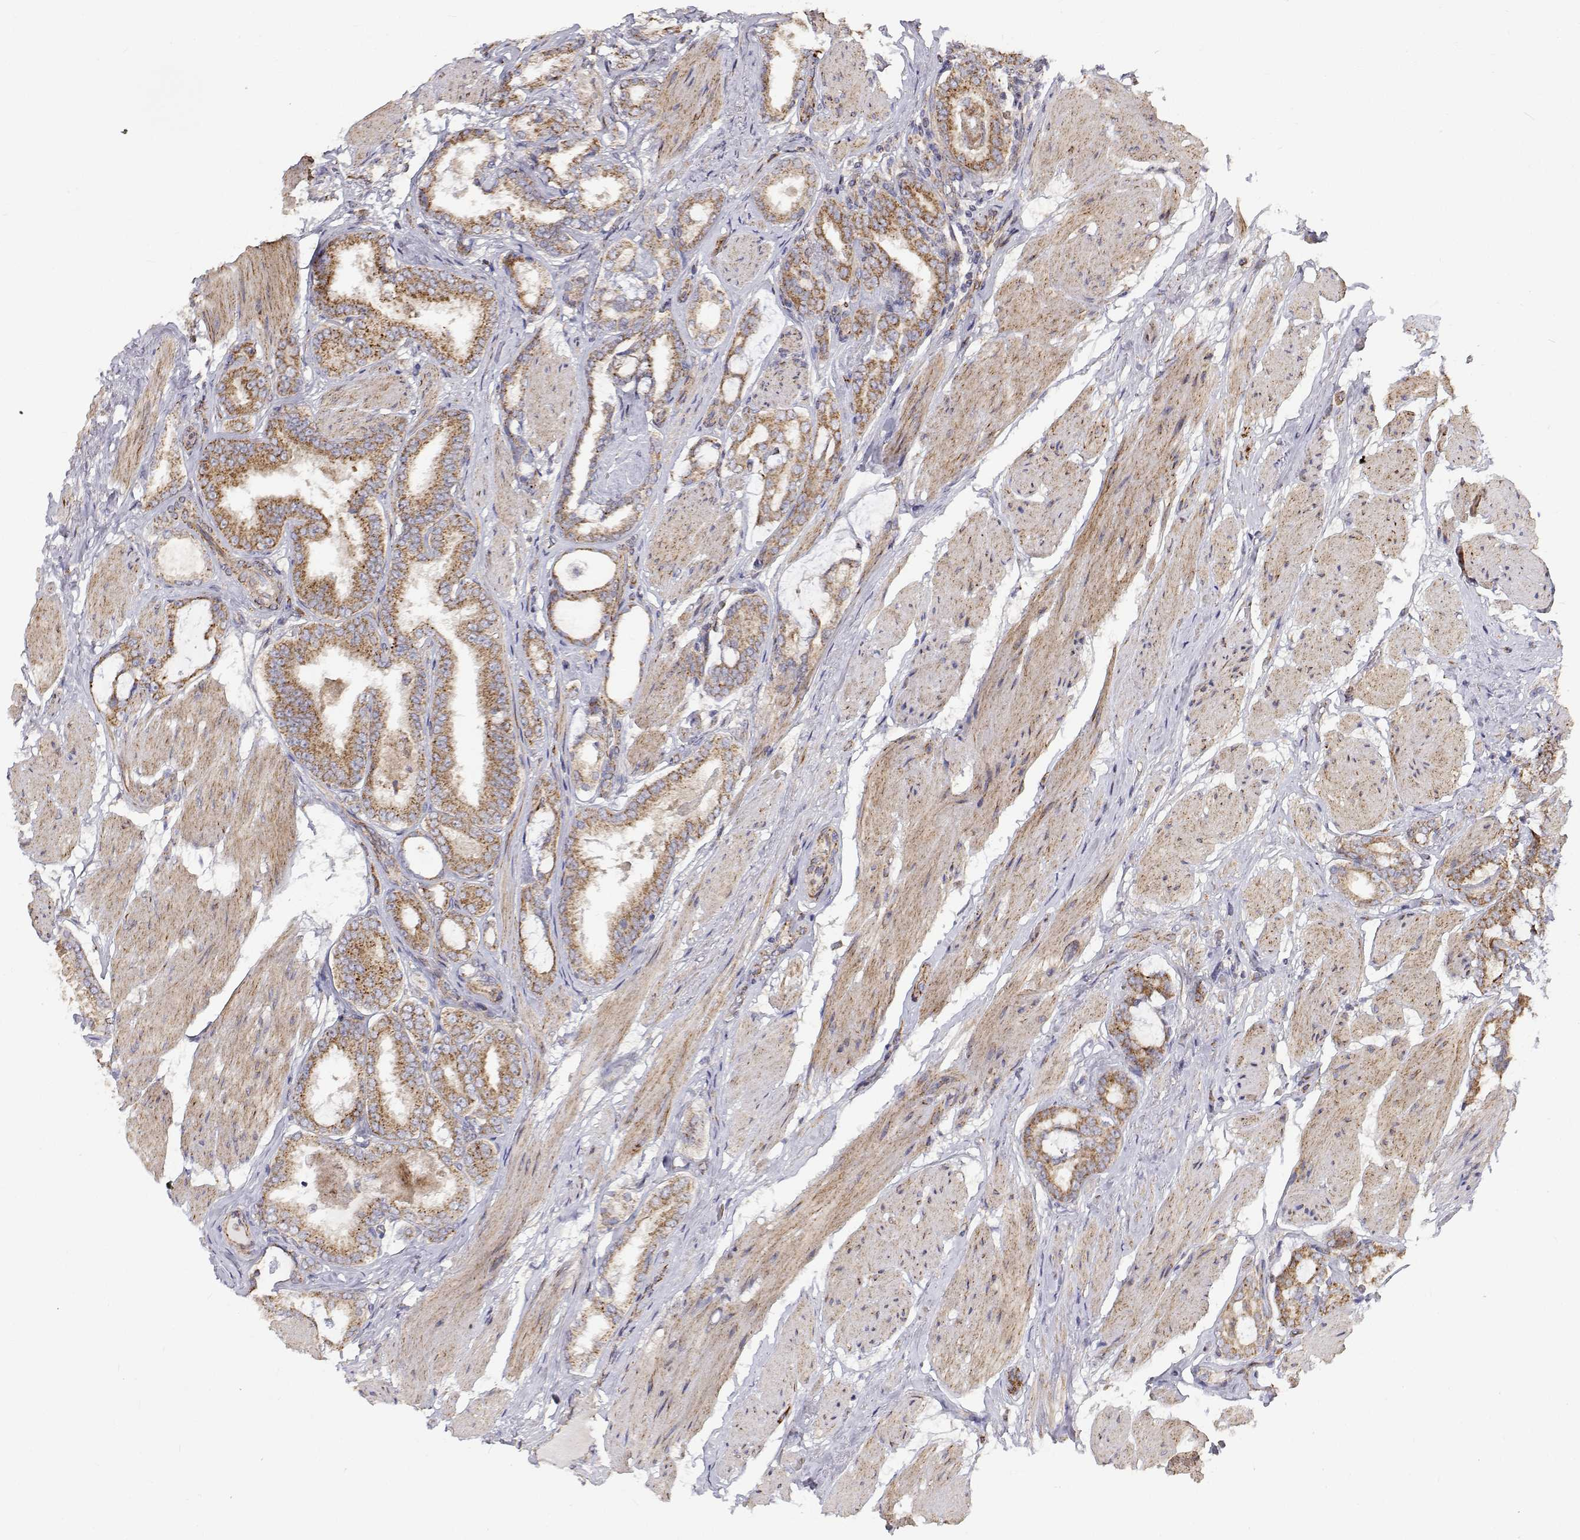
{"staining": {"intensity": "moderate", "quantity": ">75%", "location": "cytoplasmic/membranous"}, "tissue": "prostate cancer", "cell_type": "Tumor cells", "image_type": "cancer", "snomed": [{"axis": "morphology", "description": "Adenocarcinoma, High grade"}, {"axis": "topography", "description": "Prostate"}], "caption": "Tumor cells demonstrate medium levels of moderate cytoplasmic/membranous staining in approximately >75% of cells in adenocarcinoma (high-grade) (prostate). (brown staining indicates protein expression, while blue staining denotes nuclei).", "gene": "SPICE1", "patient": {"sex": "male", "age": 63}}